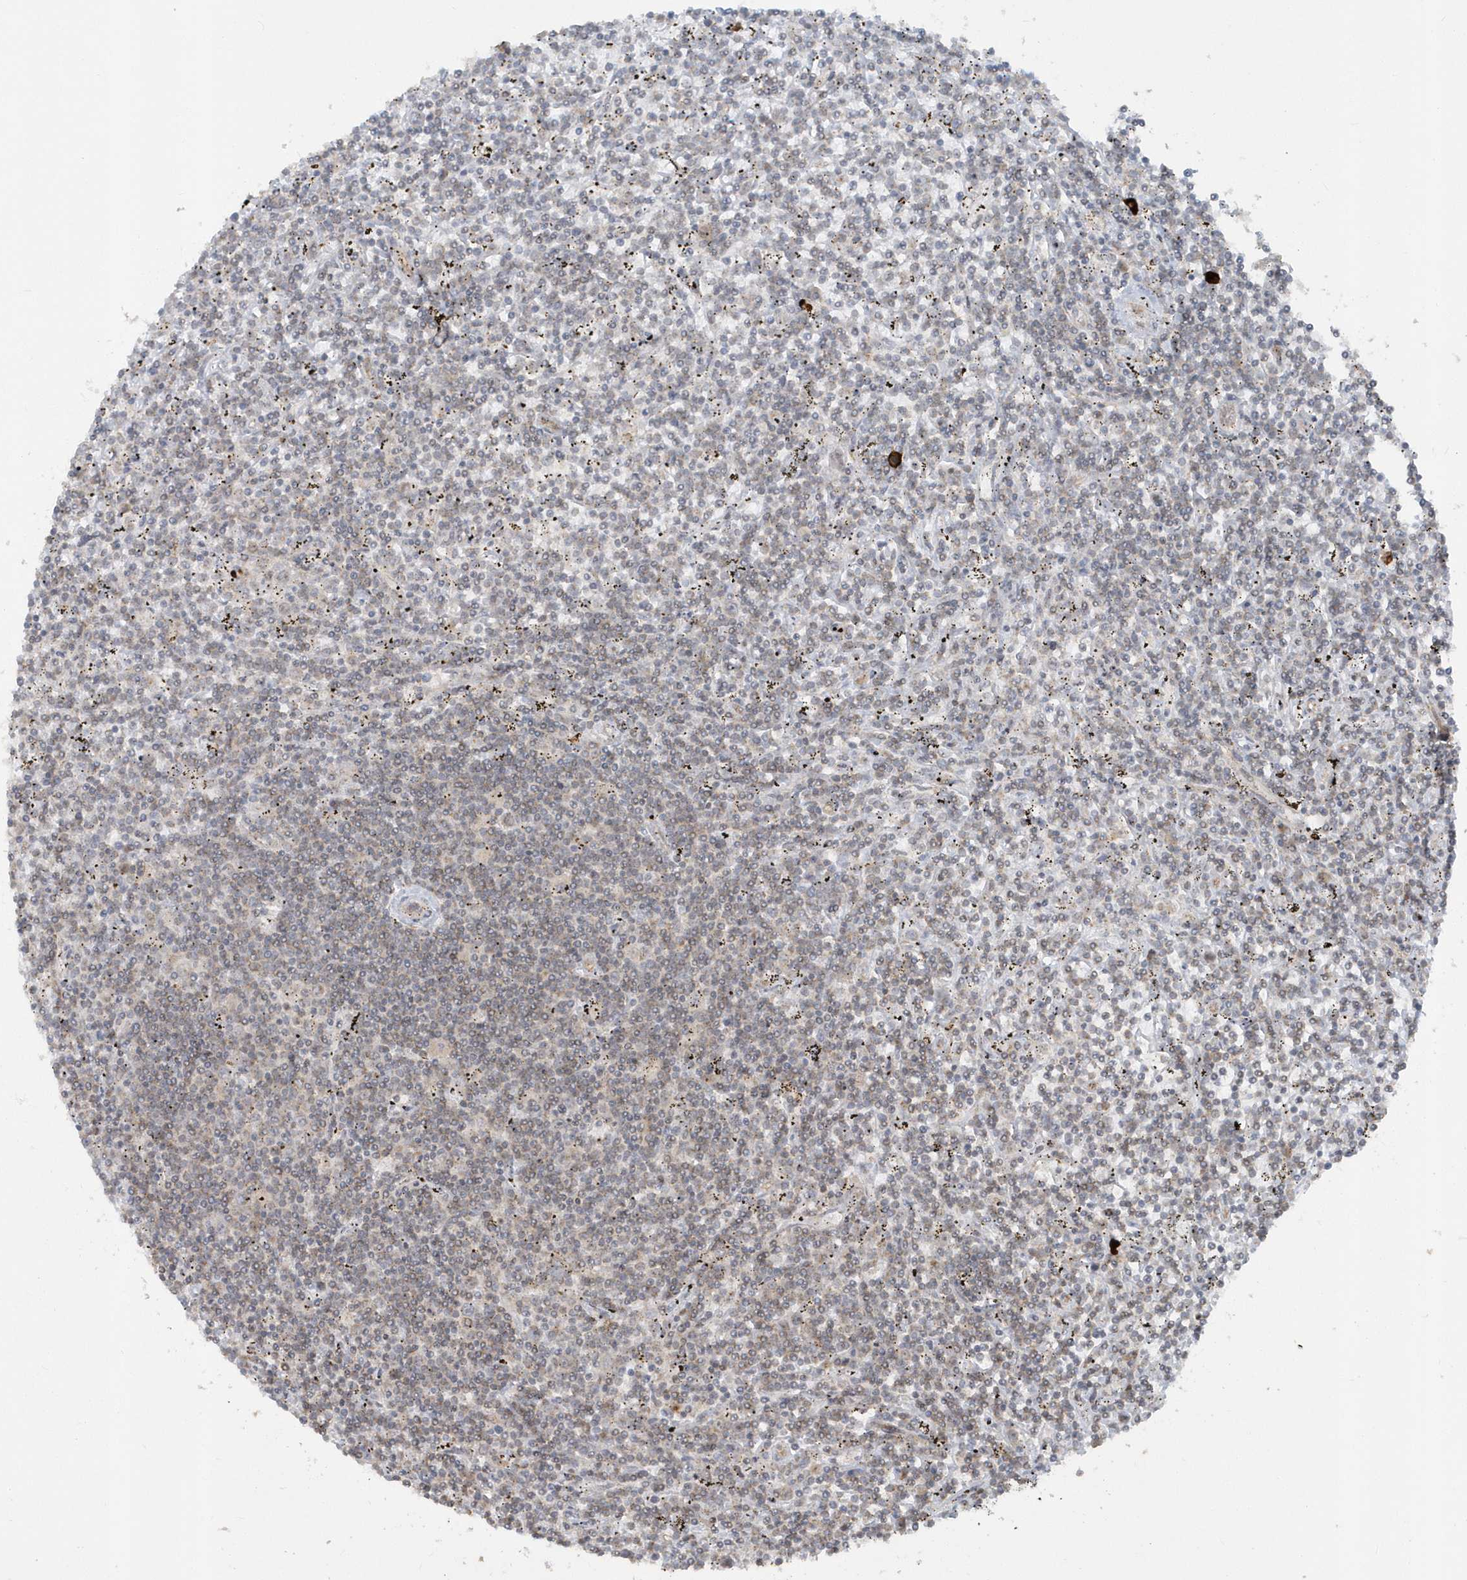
{"staining": {"intensity": "weak", "quantity": "<25%", "location": "cytoplasmic/membranous"}, "tissue": "lymphoma", "cell_type": "Tumor cells", "image_type": "cancer", "snomed": [{"axis": "morphology", "description": "Malignant lymphoma, non-Hodgkin's type, Low grade"}, {"axis": "topography", "description": "Spleen"}], "caption": "Immunohistochemical staining of malignant lymphoma, non-Hodgkin's type (low-grade) demonstrates no significant staining in tumor cells.", "gene": "STIM2", "patient": {"sex": "male", "age": 76}}